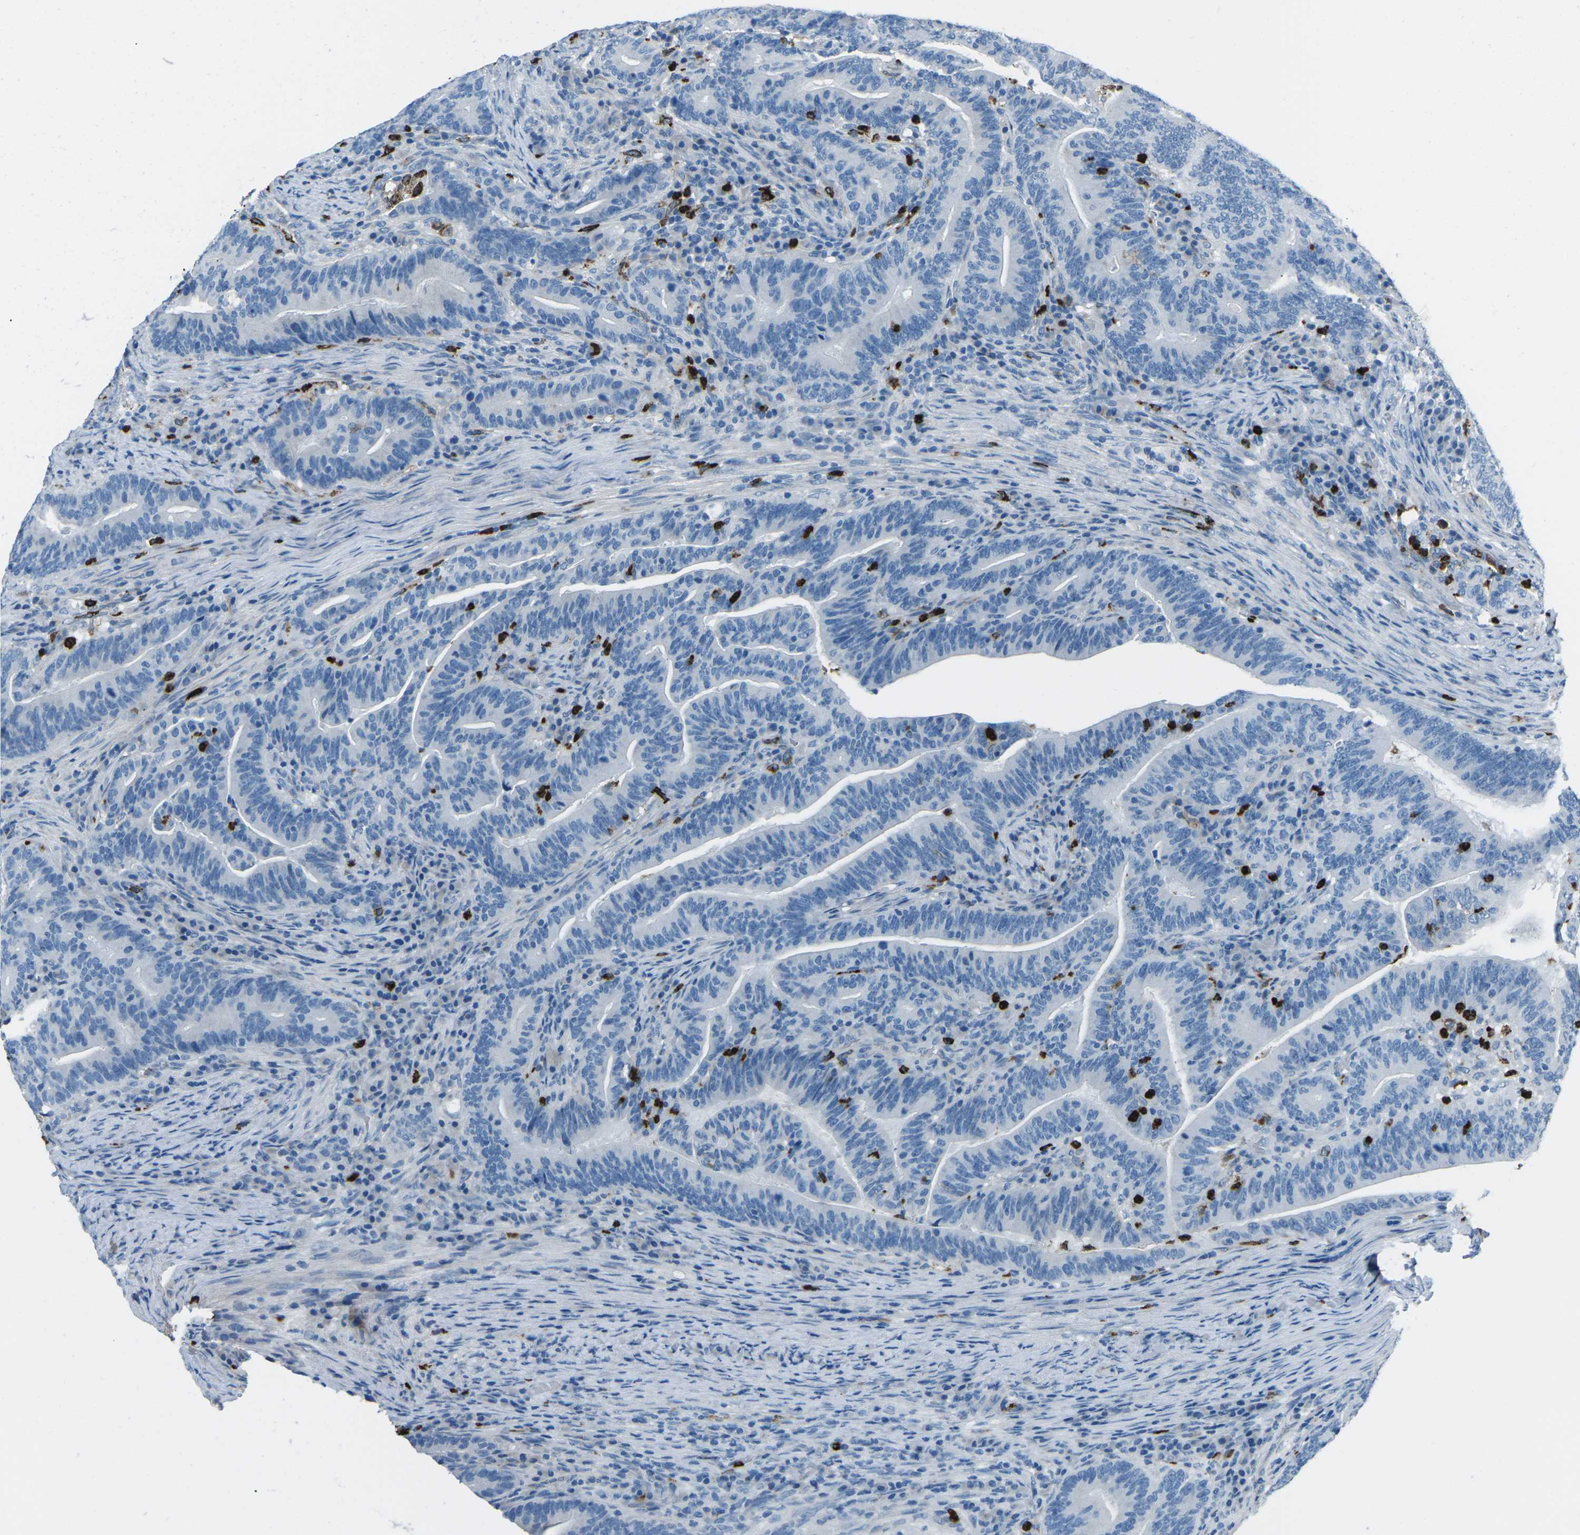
{"staining": {"intensity": "negative", "quantity": "none", "location": "none"}, "tissue": "colorectal cancer", "cell_type": "Tumor cells", "image_type": "cancer", "snomed": [{"axis": "morphology", "description": "Normal tissue, NOS"}, {"axis": "morphology", "description": "Adenocarcinoma, NOS"}, {"axis": "topography", "description": "Colon"}], "caption": "Colorectal cancer was stained to show a protein in brown. There is no significant expression in tumor cells.", "gene": "FCN1", "patient": {"sex": "female", "age": 66}}